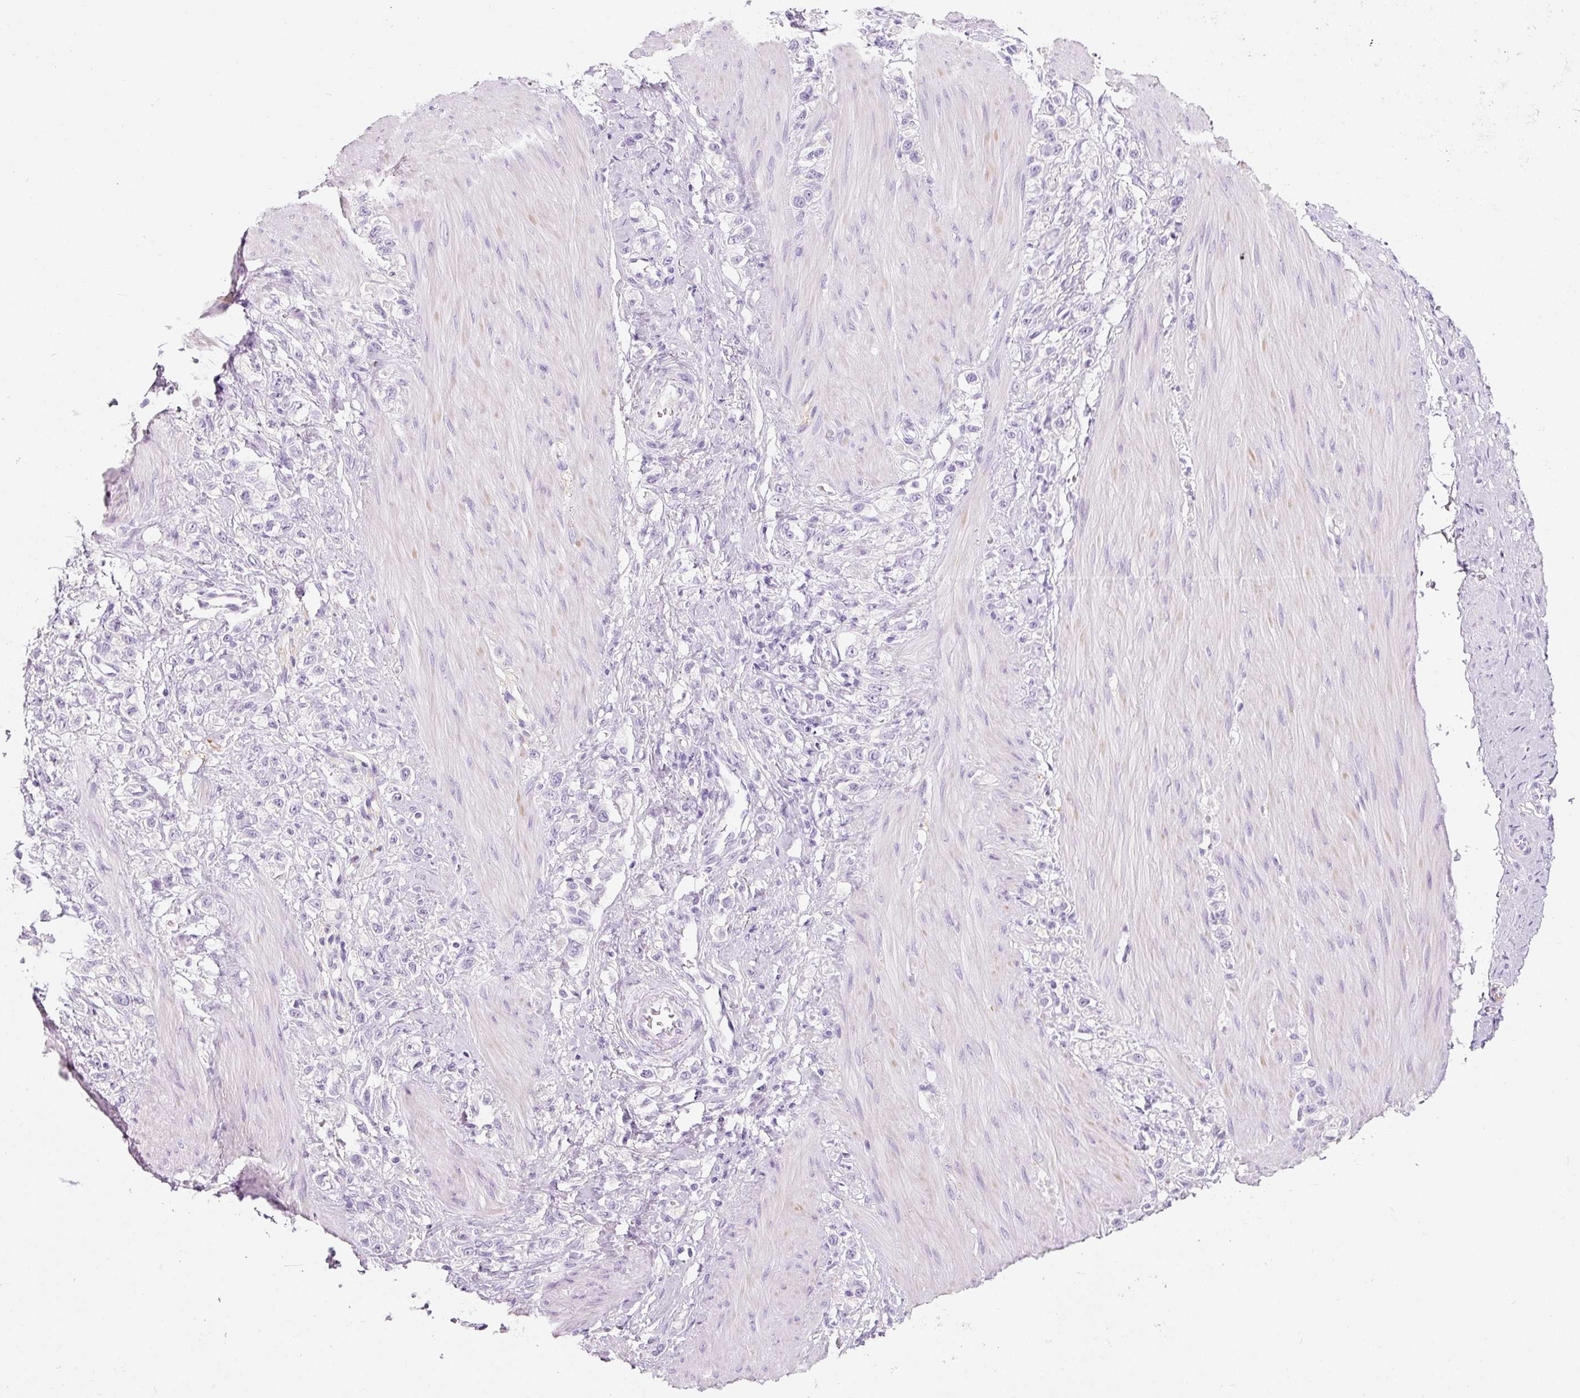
{"staining": {"intensity": "negative", "quantity": "none", "location": "none"}, "tissue": "stomach cancer", "cell_type": "Tumor cells", "image_type": "cancer", "snomed": [{"axis": "morphology", "description": "Adenocarcinoma, NOS"}, {"axis": "topography", "description": "Stomach"}], "caption": "Immunohistochemical staining of human adenocarcinoma (stomach) displays no significant positivity in tumor cells.", "gene": "DNM1", "patient": {"sex": "female", "age": 65}}